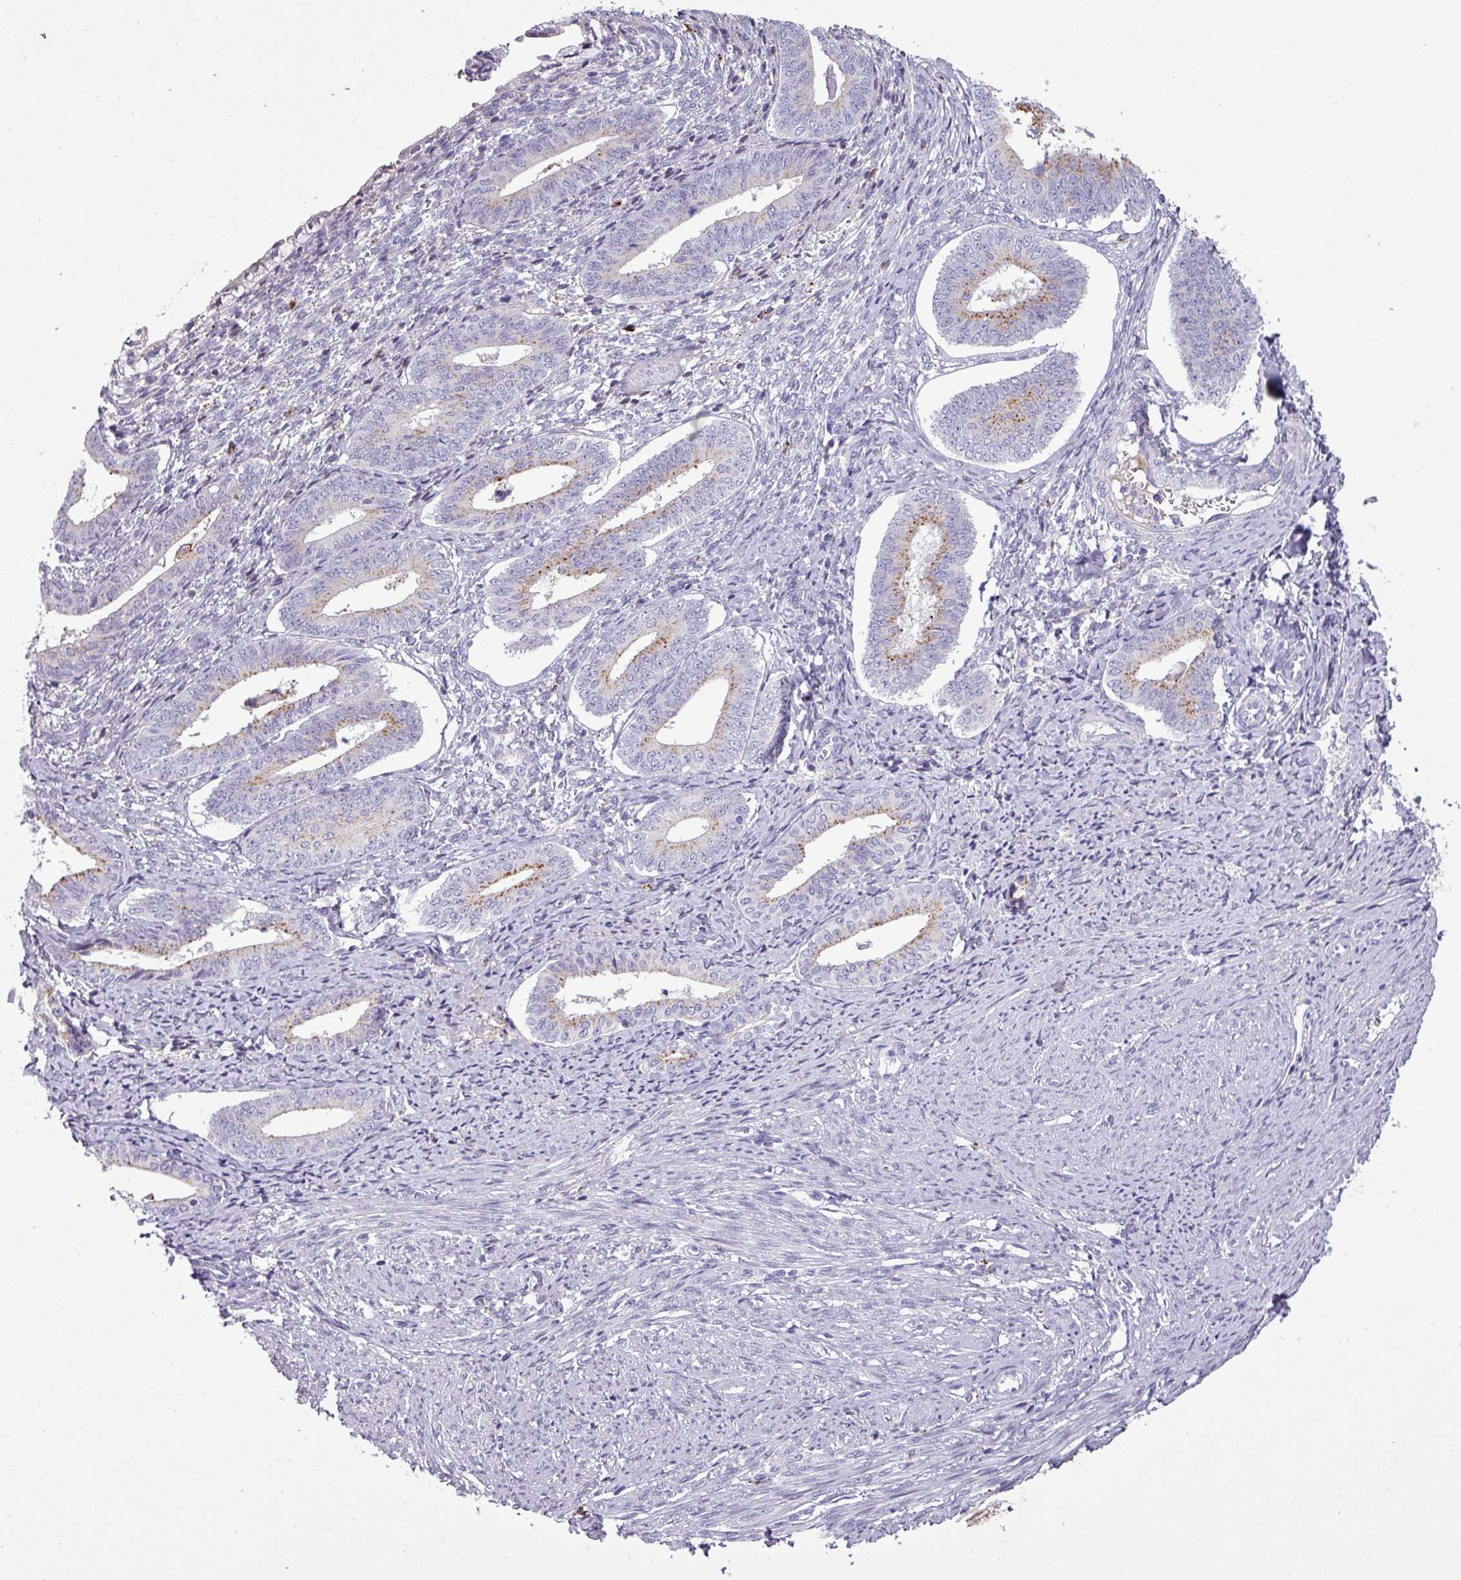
{"staining": {"intensity": "moderate", "quantity": "<25%", "location": "cytoplasmic/membranous"}, "tissue": "cervical cancer", "cell_type": "Tumor cells", "image_type": "cancer", "snomed": [{"axis": "morphology", "description": "Squamous cell carcinoma, NOS"}, {"axis": "topography", "description": "Cervix"}], "caption": "Immunohistochemistry (IHC) of cervical cancer exhibits low levels of moderate cytoplasmic/membranous staining in about <25% of tumor cells.", "gene": "C4B", "patient": {"sex": "female", "age": 59}}